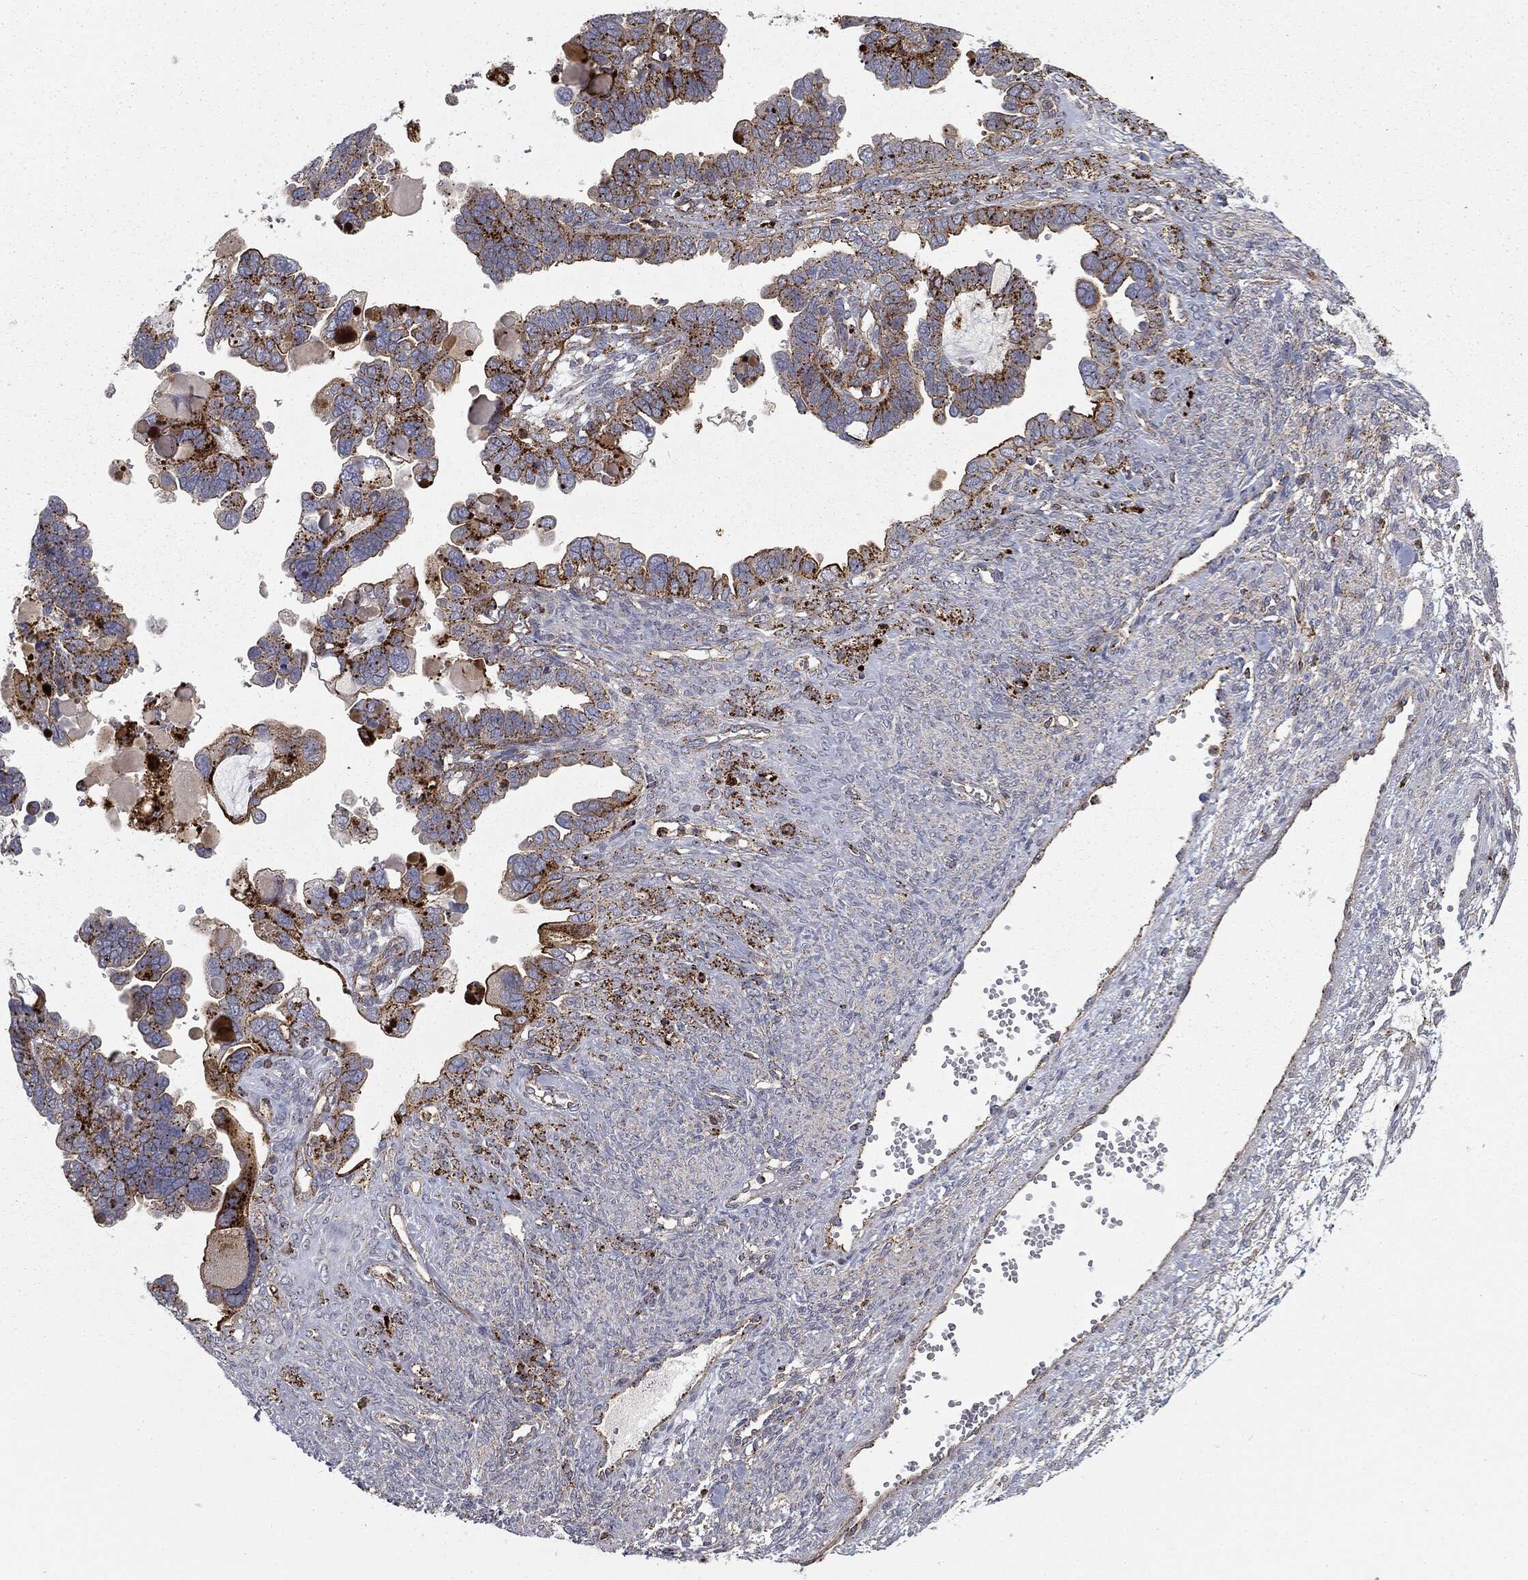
{"staining": {"intensity": "strong", "quantity": "25%-75%", "location": "cytoplasmic/membranous"}, "tissue": "ovarian cancer", "cell_type": "Tumor cells", "image_type": "cancer", "snomed": [{"axis": "morphology", "description": "Cystadenocarcinoma, serous, NOS"}, {"axis": "topography", "description": "Ovary"}], "caption": "The image demonstrates immunohistochemical staining of ovarian cancer. There is strong cytoplasmic/membranous positivity is appreciated in about 25%-75% of tumor cells.", "gene": "CTSA", "patient": {"sex": "female", "age": 51}}